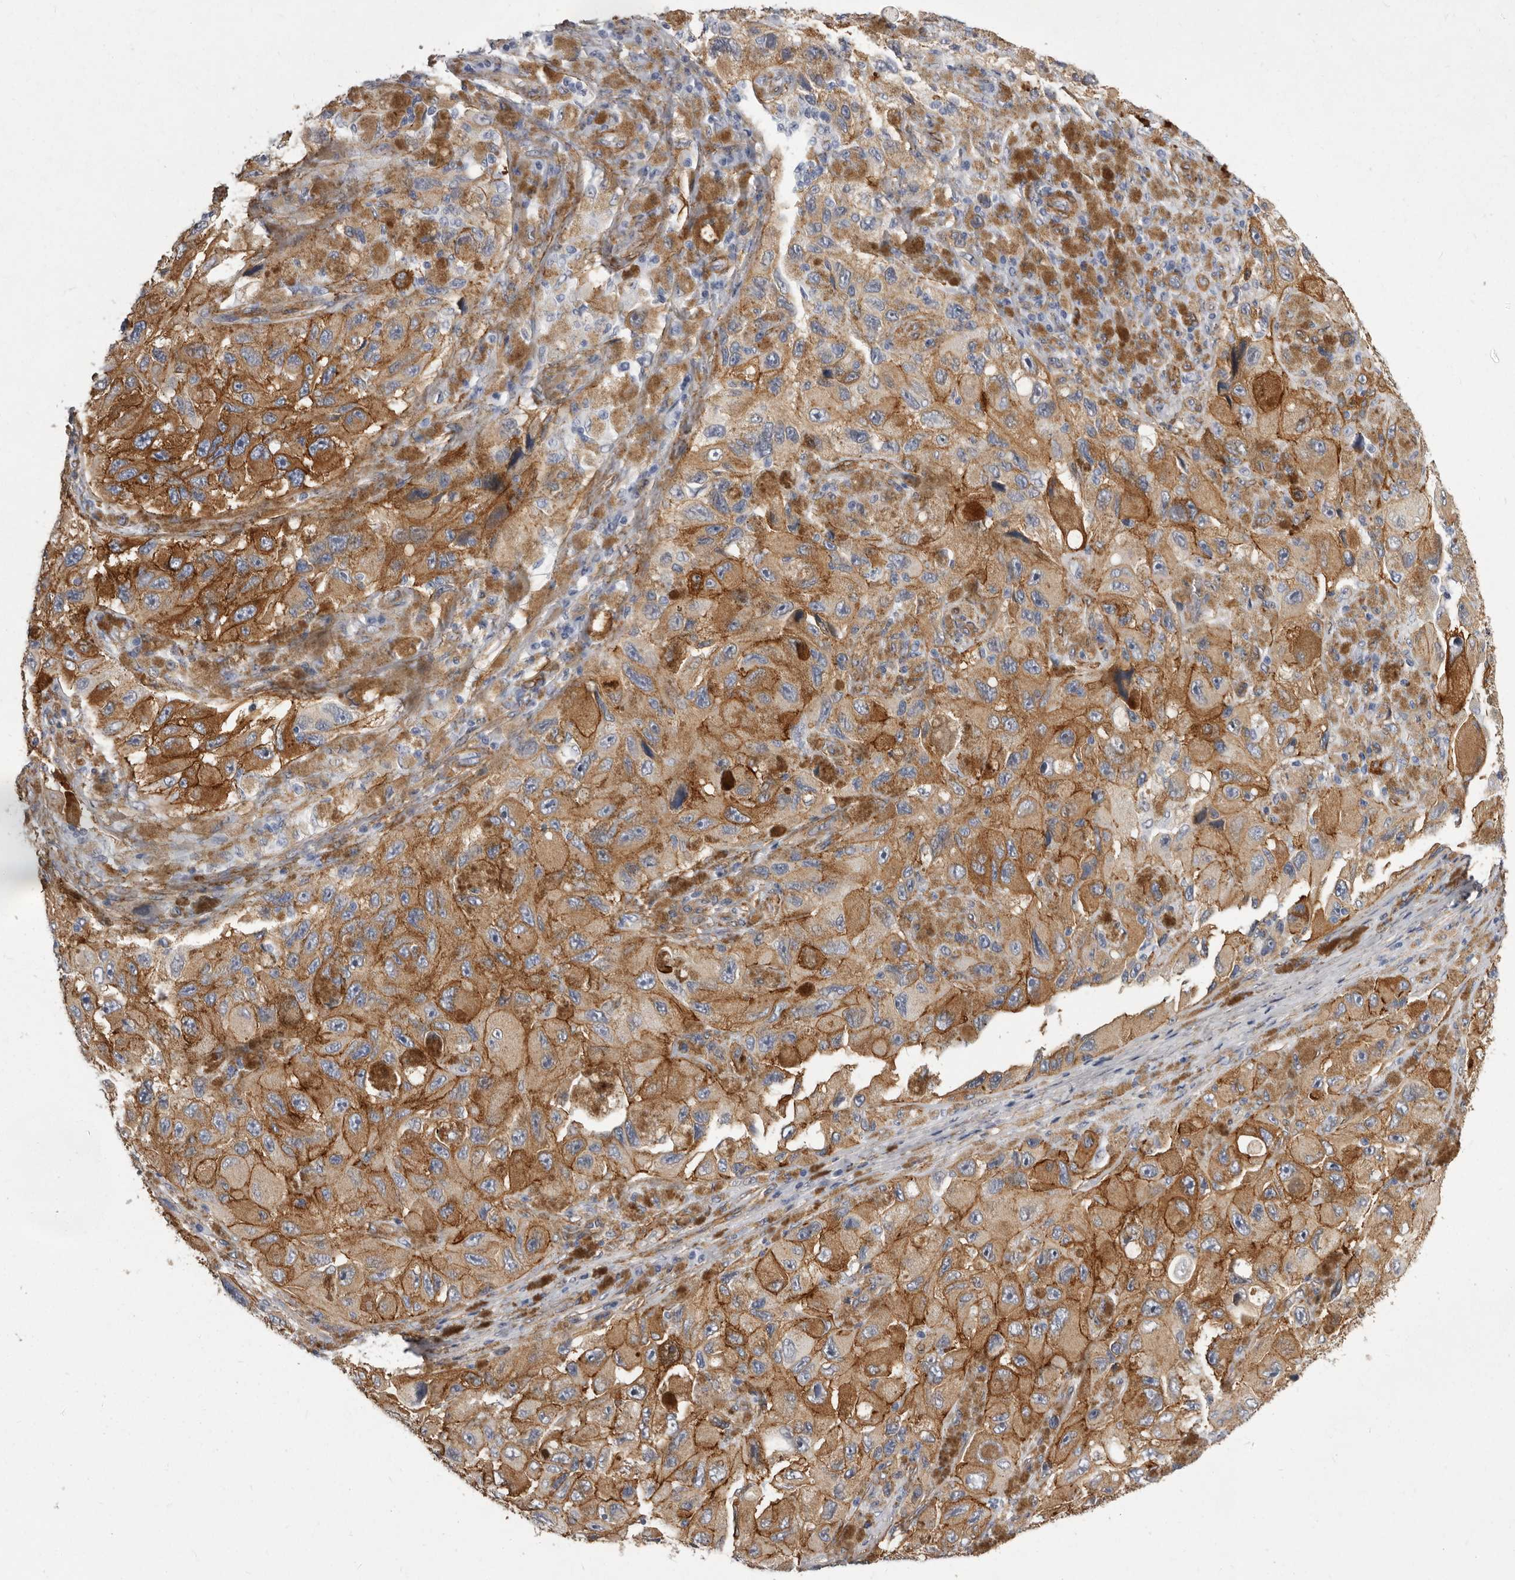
{"staining": {"intensity": "moderate", "quantity": ">75%", "location": "cytoplasmic/membranous"}, "tissue": "melanoma", "cell_type": "Tumor cells", "image_type": "cancer", "snomed": [{"axis": "morphology", "description": "Malignant melanoma, NOS"}, {"axis": "topography", "description": "Skin"}], "caption": "Malignant melanoma stained with immunohistochemistry (IHC) reveals moderate cytoplasmic/membranous positivity in approximately >75% of tumor cells.", "gene": "ENAH", "patient": {"sex": "female", "age": 73}}